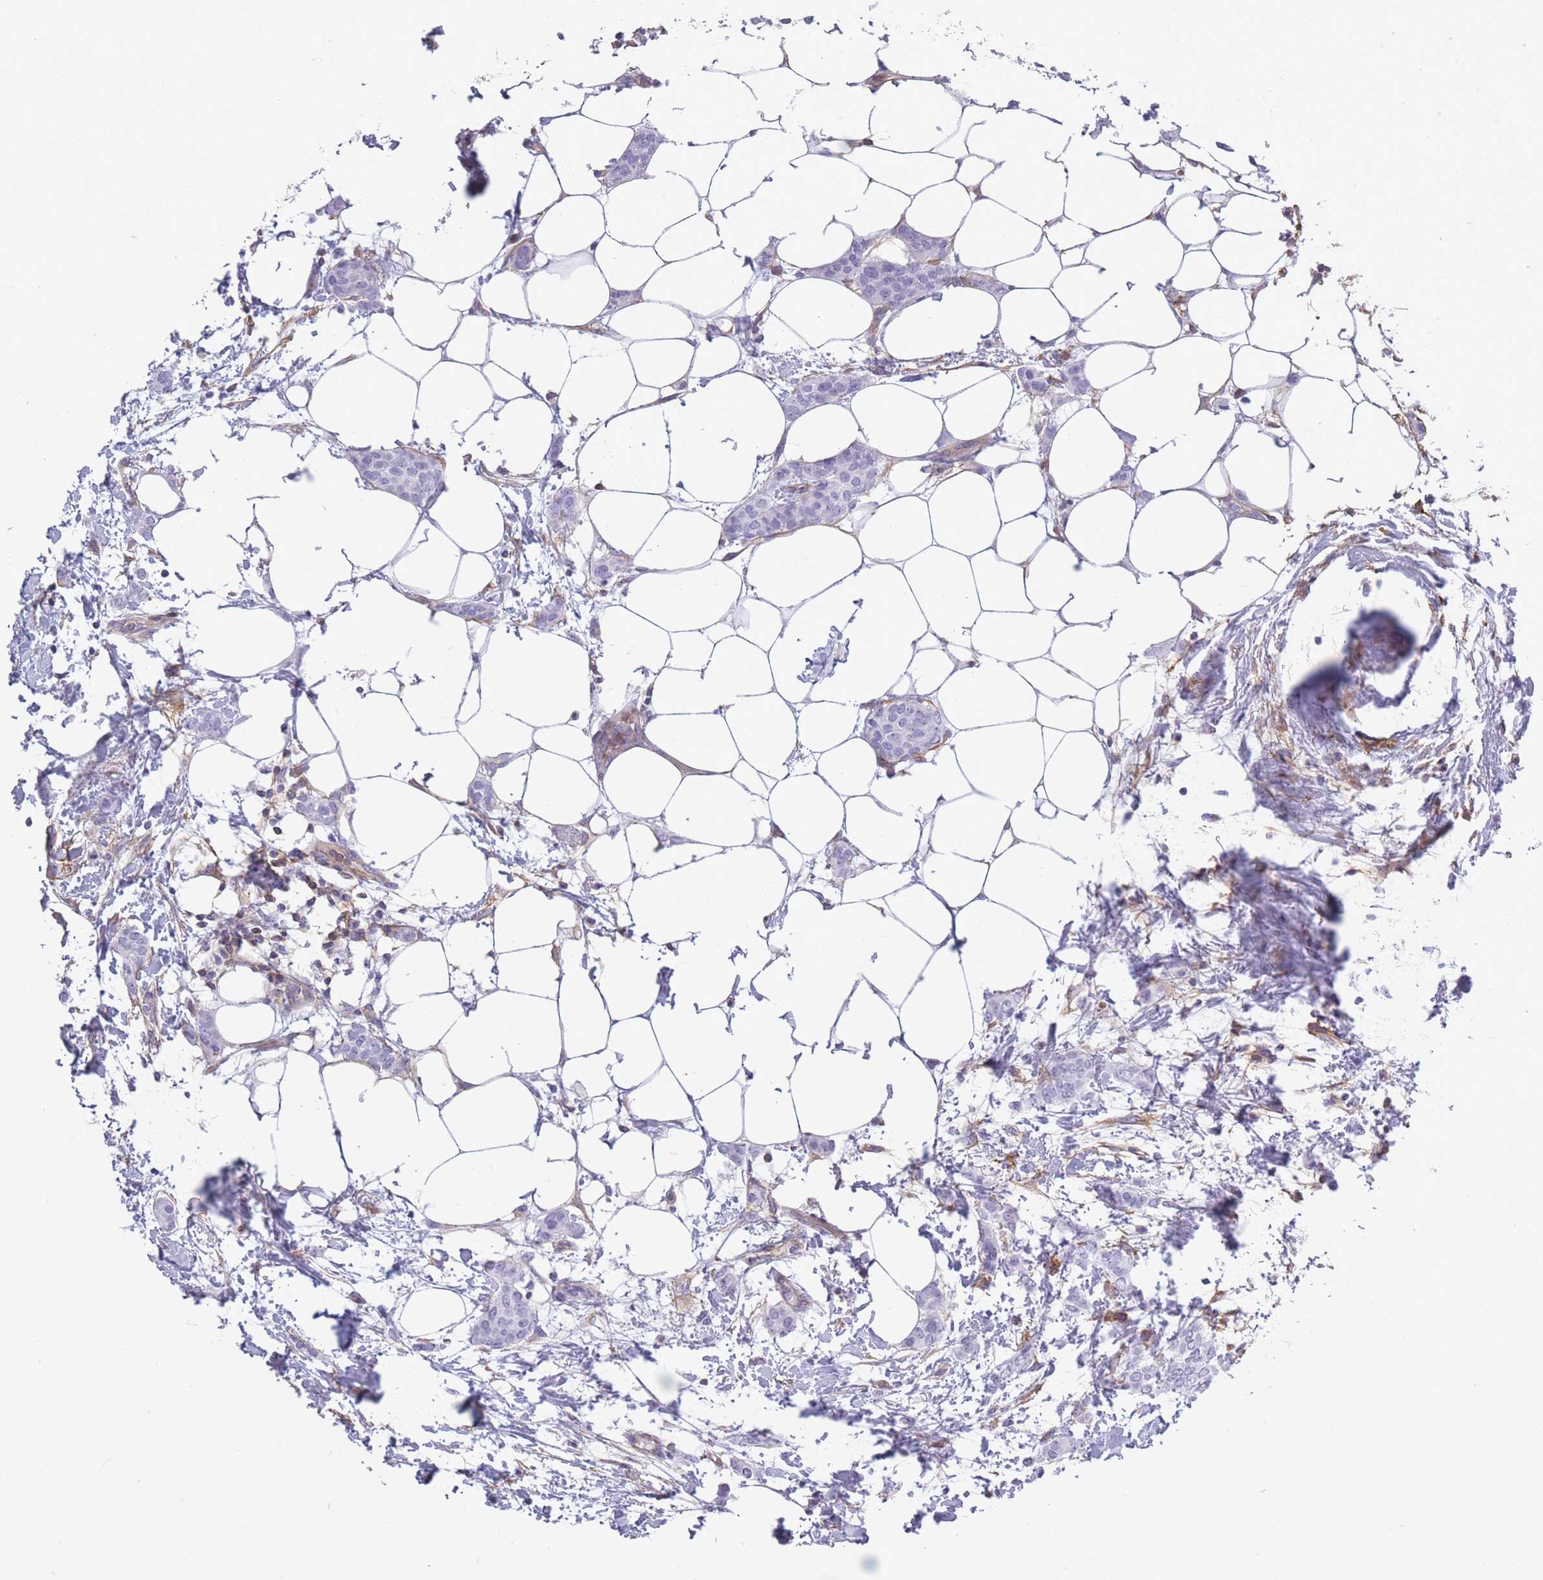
{"staining": {"intensity": "negative", "quantity": "none", "location": "none"}, "tissue": "breast cancer", "cell_type": "Tumor cells", "image_type": "cancer", "snomed": [{"axis": "morphology", "description": "Duct carcinoma"}, {"axis": "topography", "description": "Breast"}], "caption": "Tumor cells show no significant protein positivity in invasive ductal carcinoma (breast).", "gene": "ADD1", "patient": {"sex": "female", "age": 72}}